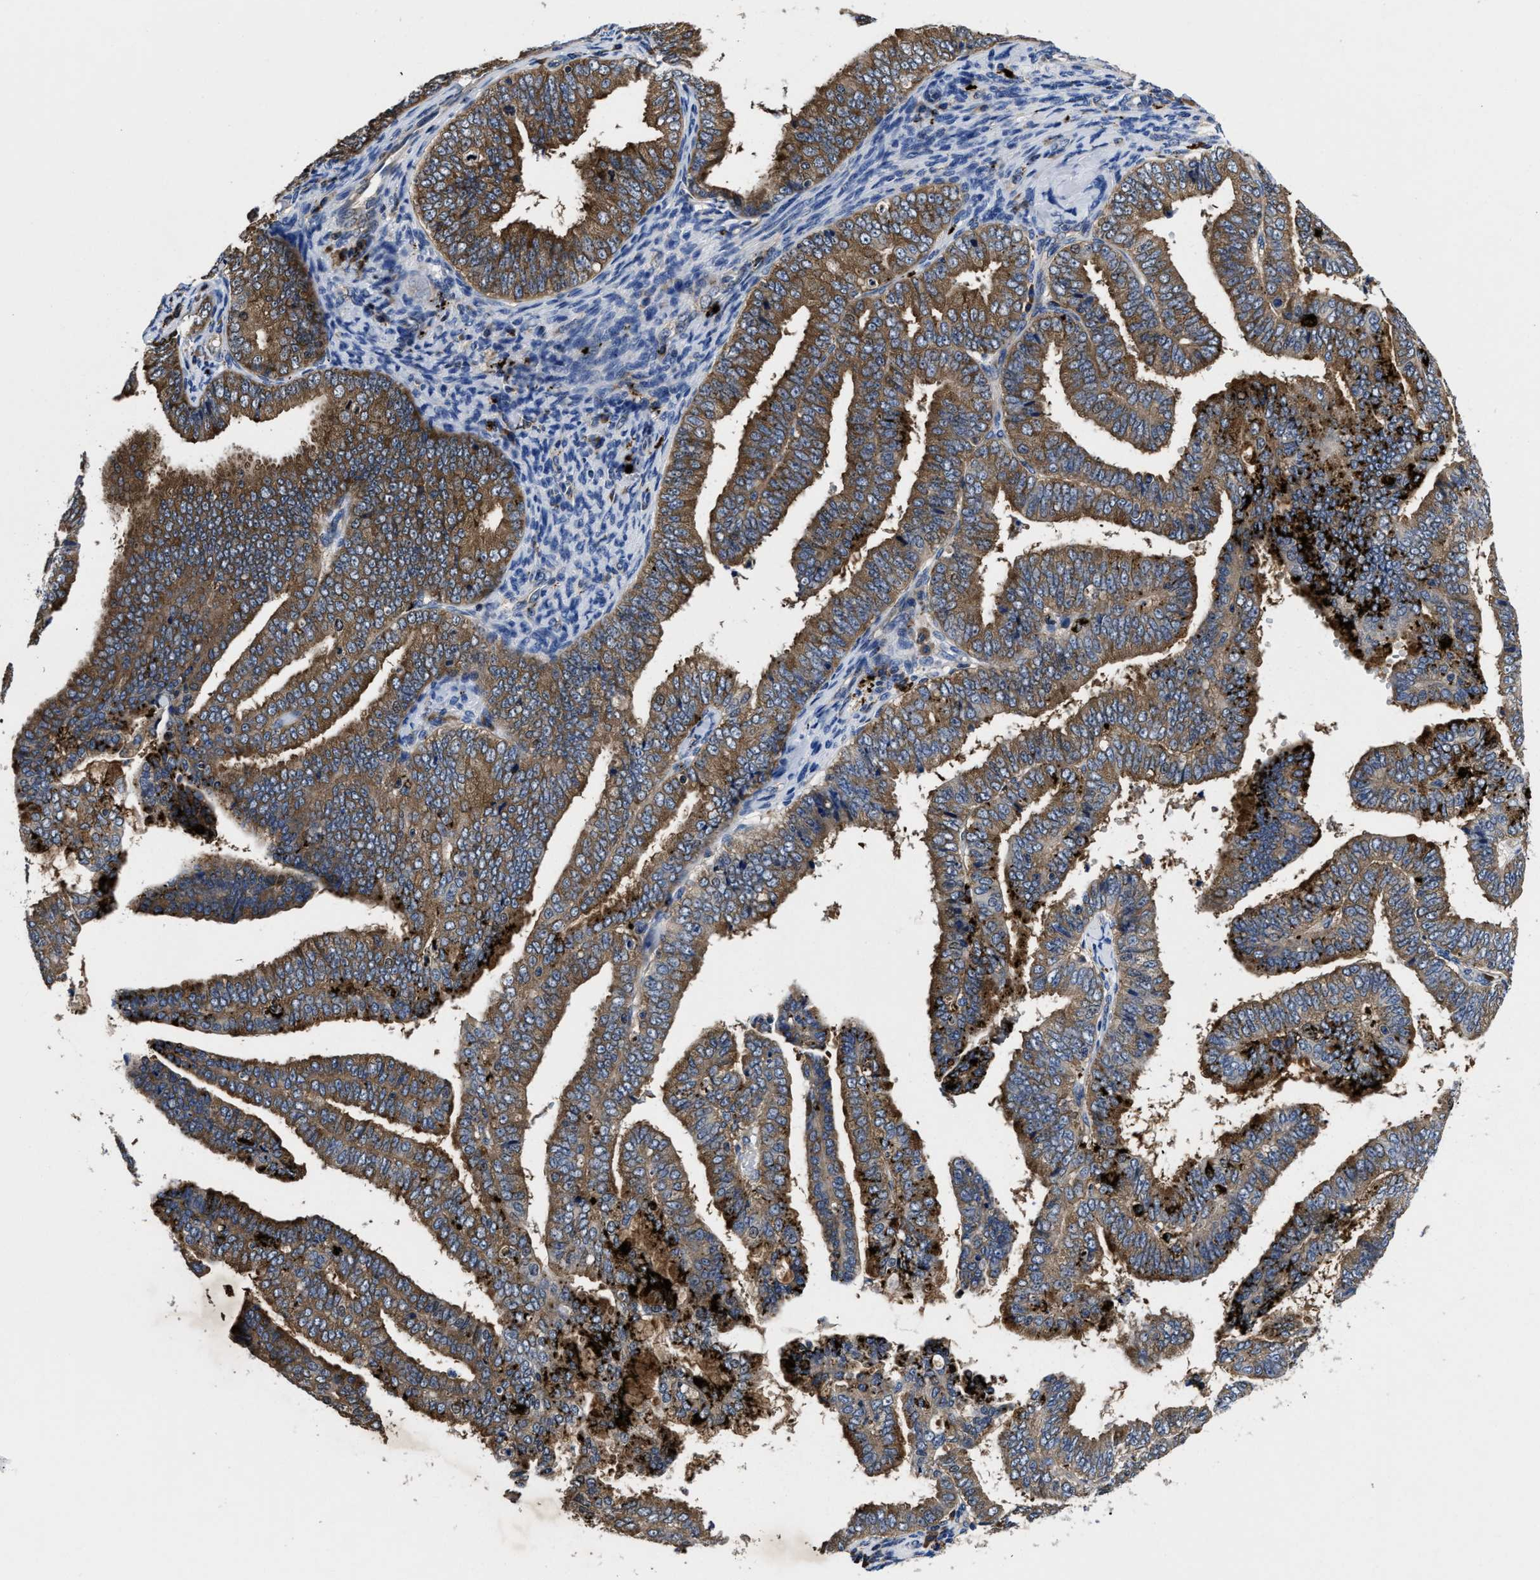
{"staining": {"intensity": "moderate", "quantity": ">75%", "location": "cytoplasmic/membranous"}, "tissue": "endometrial cancer", "cell_type": "Tumor cells", "image_type": "cancer", "snomed": [{"axis": "morphology", "description": "Adenocarcinoma, NOS"}, {"axis": "topography", "description": "Endometrium"}], "caption": "Moderate cytoplasmic/membranous protein expression is identified in approximately >75% of tumor cells in endometrial cancer.", "gene": "YARS1", "patient": {"sex": "female", "age": 63}}